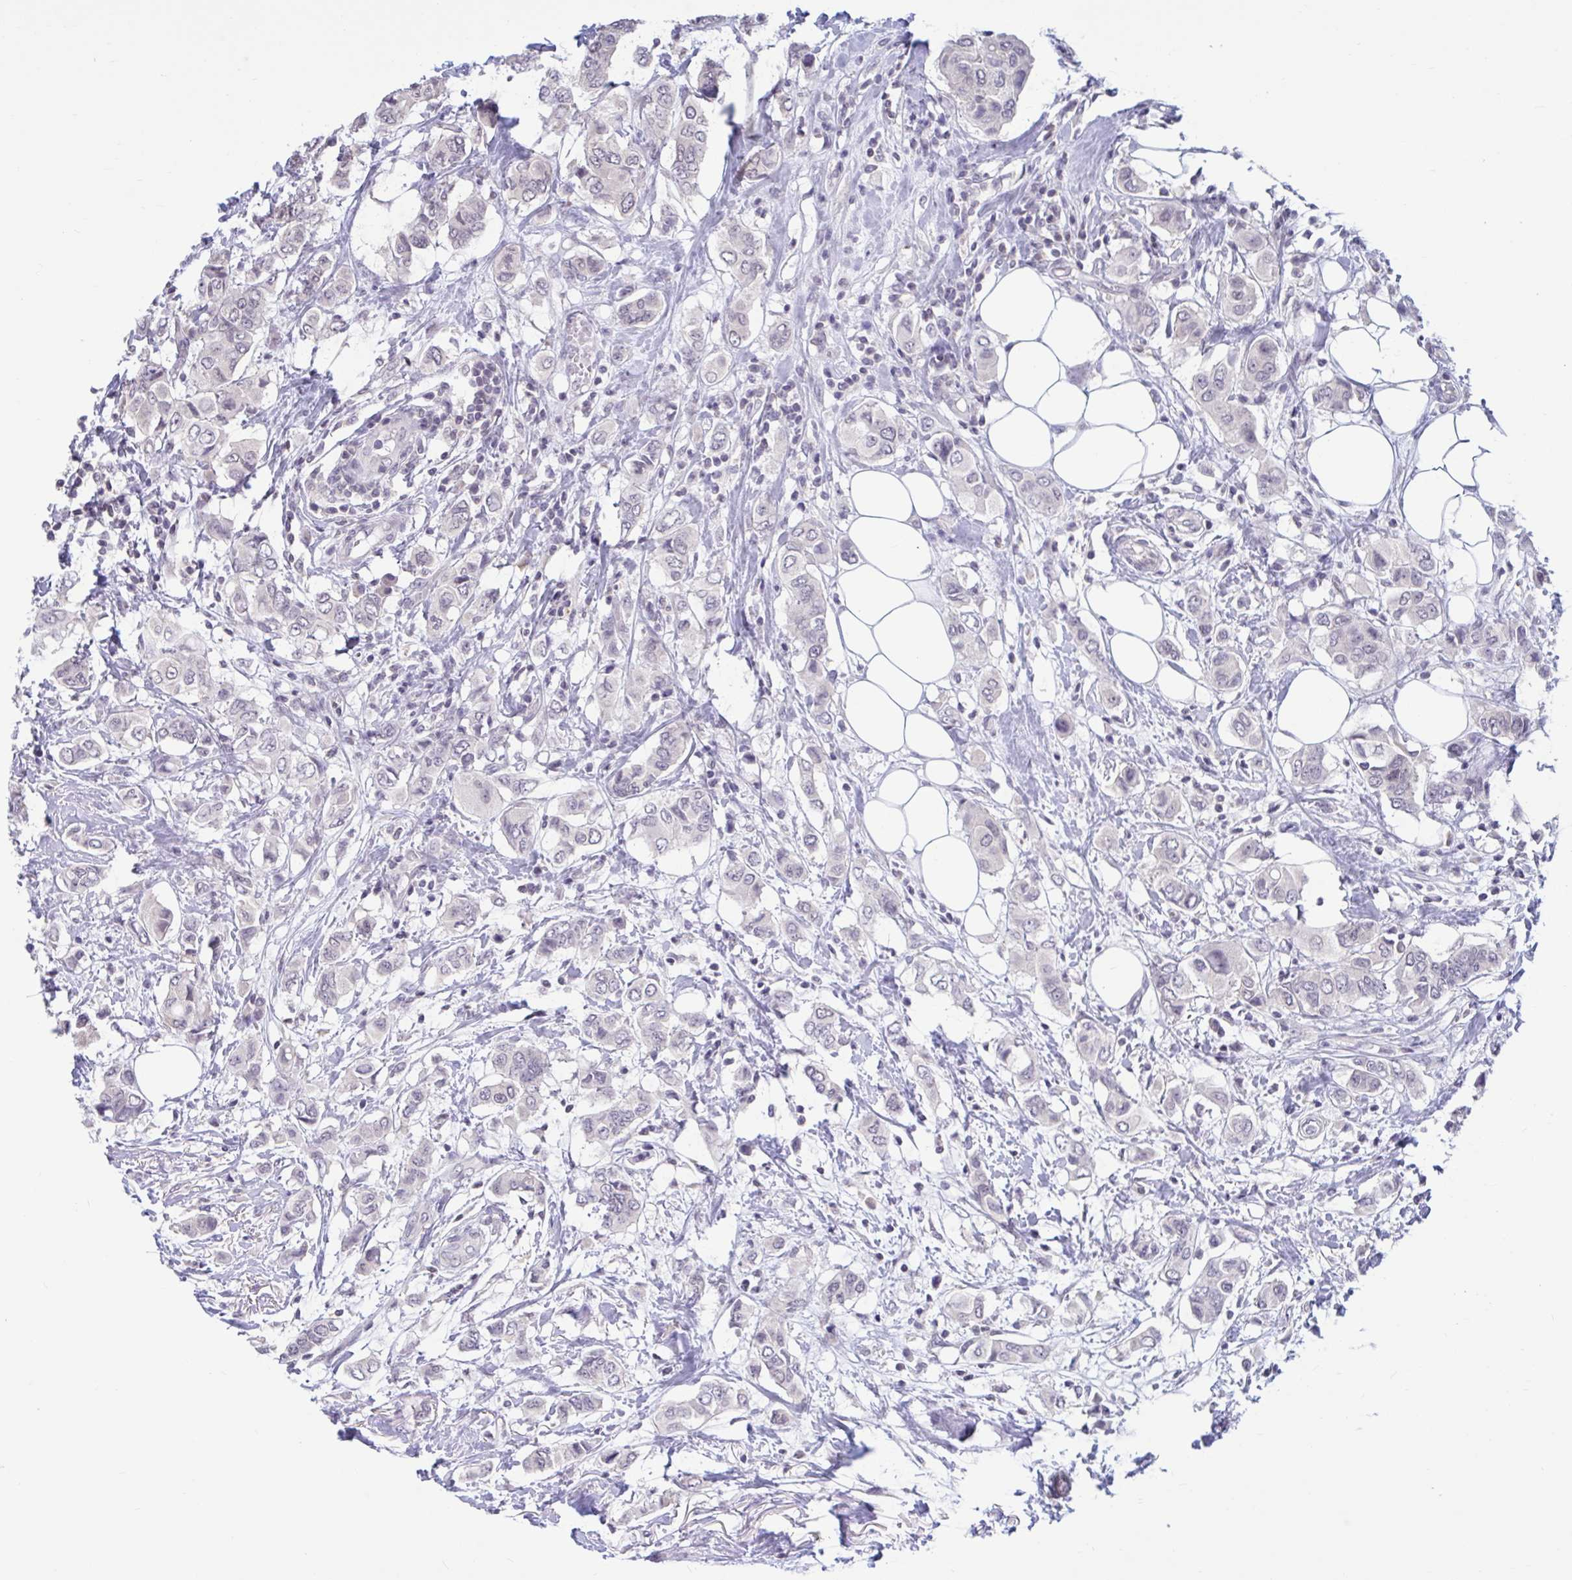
{"staining": {"intensity": "negative", "quantity": "none", "location": "none"}, "tissue": "breast cancer", "cell_type": "Tumor cells", "image_type": "cancer", "snomed": [{"axis": "morphology", "description": "Lobular carcinoma"}, {"axis": "topography", "description": "Breast"}], "caption": "IHC image of neoplastic tissue: human breast cancer (lobular carcinoma) stained with DAB reveals no significant protein positivity in tumor cells.", "gene": "ARPP19", "patient": {"sex": "female", "age": 51}}